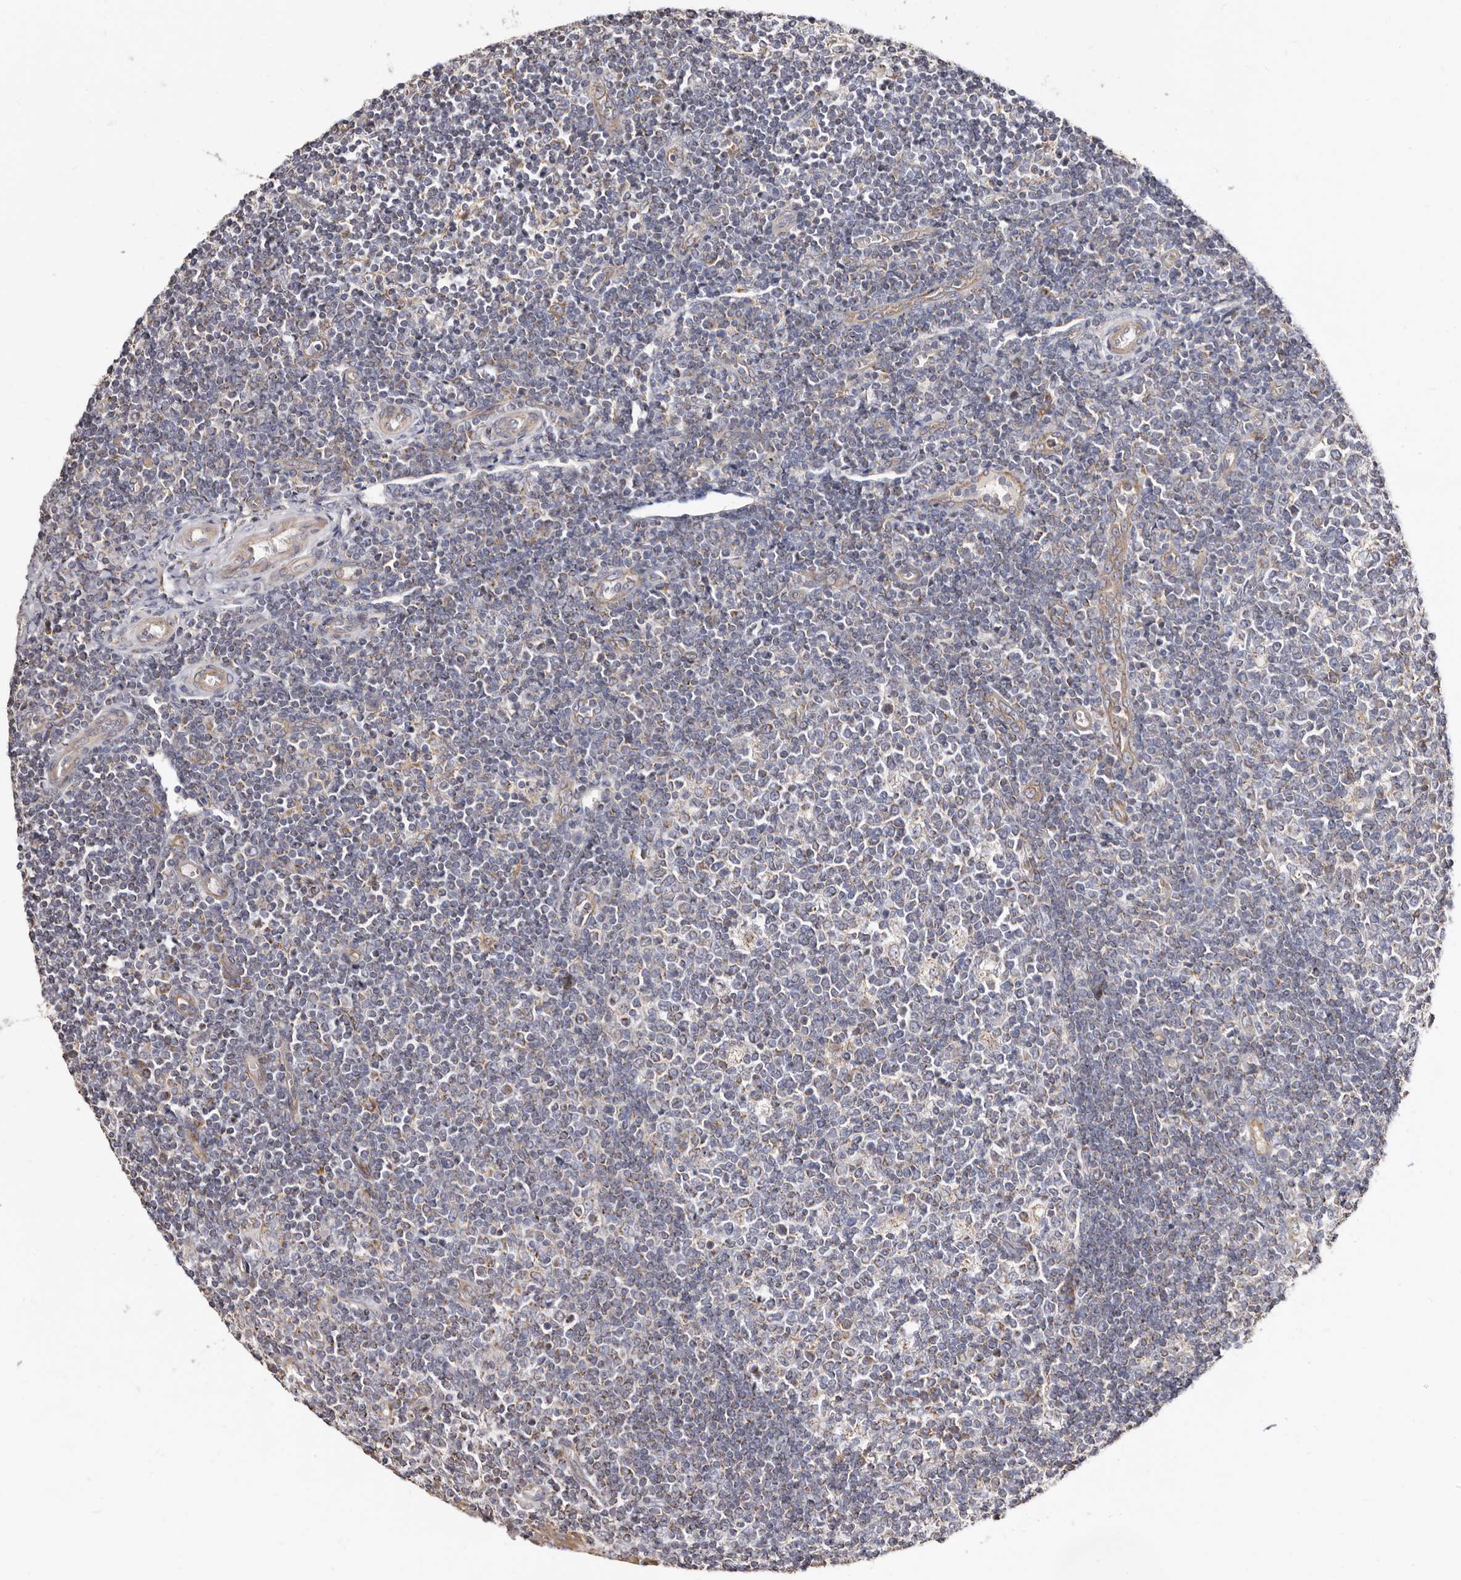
{"staining": {"intensity": "moderate", "quantity": "<25%", "location": "cytoplasmic/membranous"}, "tissue": "tonsil", "cell_type": "Germinal center cells", "image_type": "normal", "snomed": [{"axis": "morphology", "description": "Normal tissue, NOS"}, {"axis": "topography", "description": "Tonsil"}], "caption": "High-magnification brightfield microscopy of benign tonsil stained with DAB (3,3'-diaminobenzidine) (brown) and counterstained with hematoxylin (blue). germinal center cells exhibit moderate cytoplasmic/membranous positivity is identified in about<25% of cells. The protein of interest is stained brown, and the nuclei are stained in blue (DAB IHC with brightfield microscopy, high magnification).", "gene": "BAIAP2L1", "patient": {"sex": "female", "age": 19}}